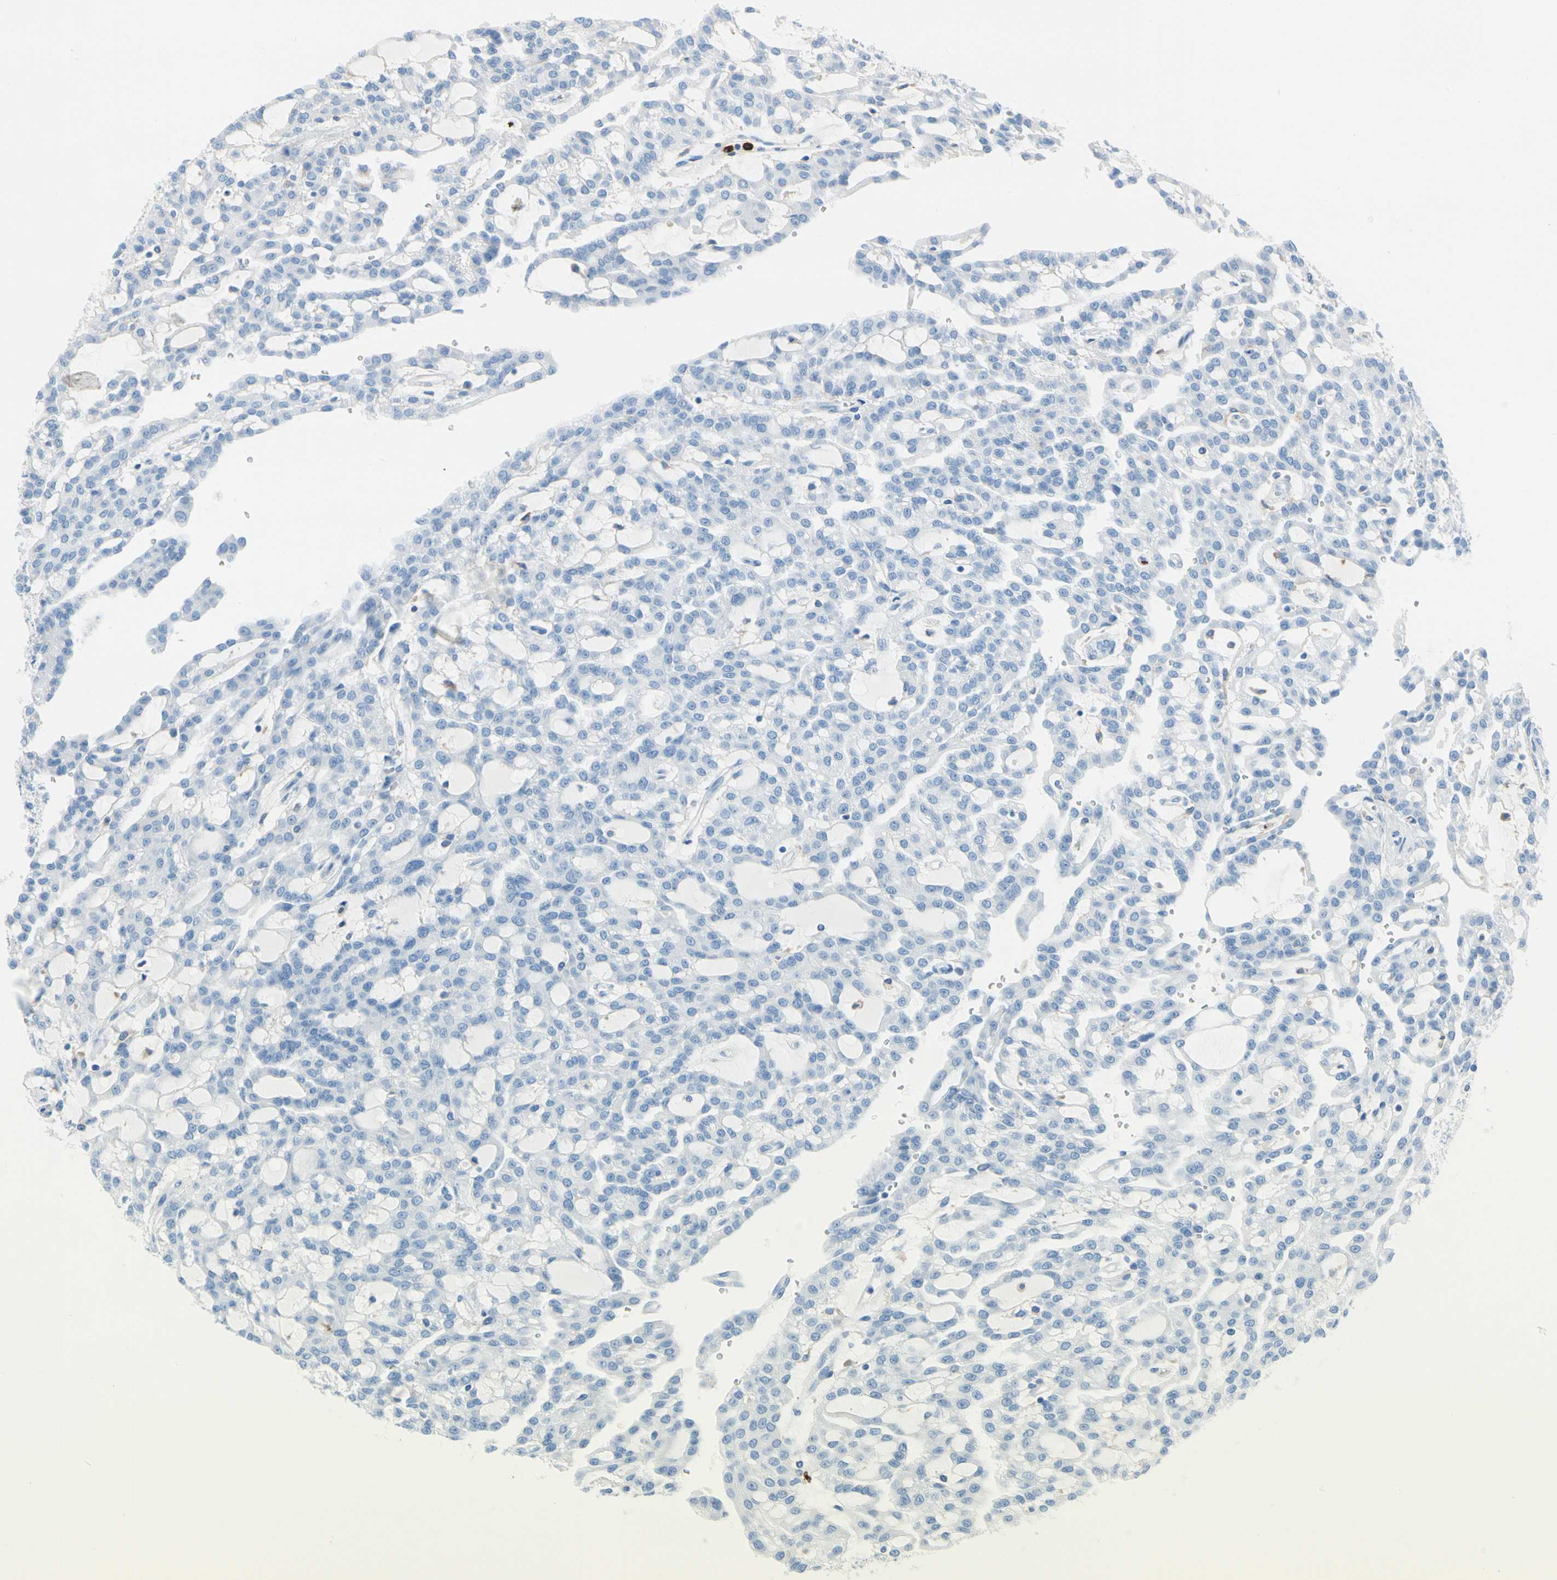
{"staining": {"intensity": "negative", "quantity": "none", "location": "none"}, "tissue": "renal cancer", "cell_type": "Tumor cells", "image_type": "cancer", "snomed": [{"axis": "morphology", "description": "Adenocarcinoma, NOS"}, {"axis": "topography", "description": "Kidney"}], "caption": "This is a image of IHC staining of renal cancer (adenocarcinoma), which shows no positivity in tumor cells.", "gene": "CLEC4A", "patient": {"sex": "male", "age": 63}}